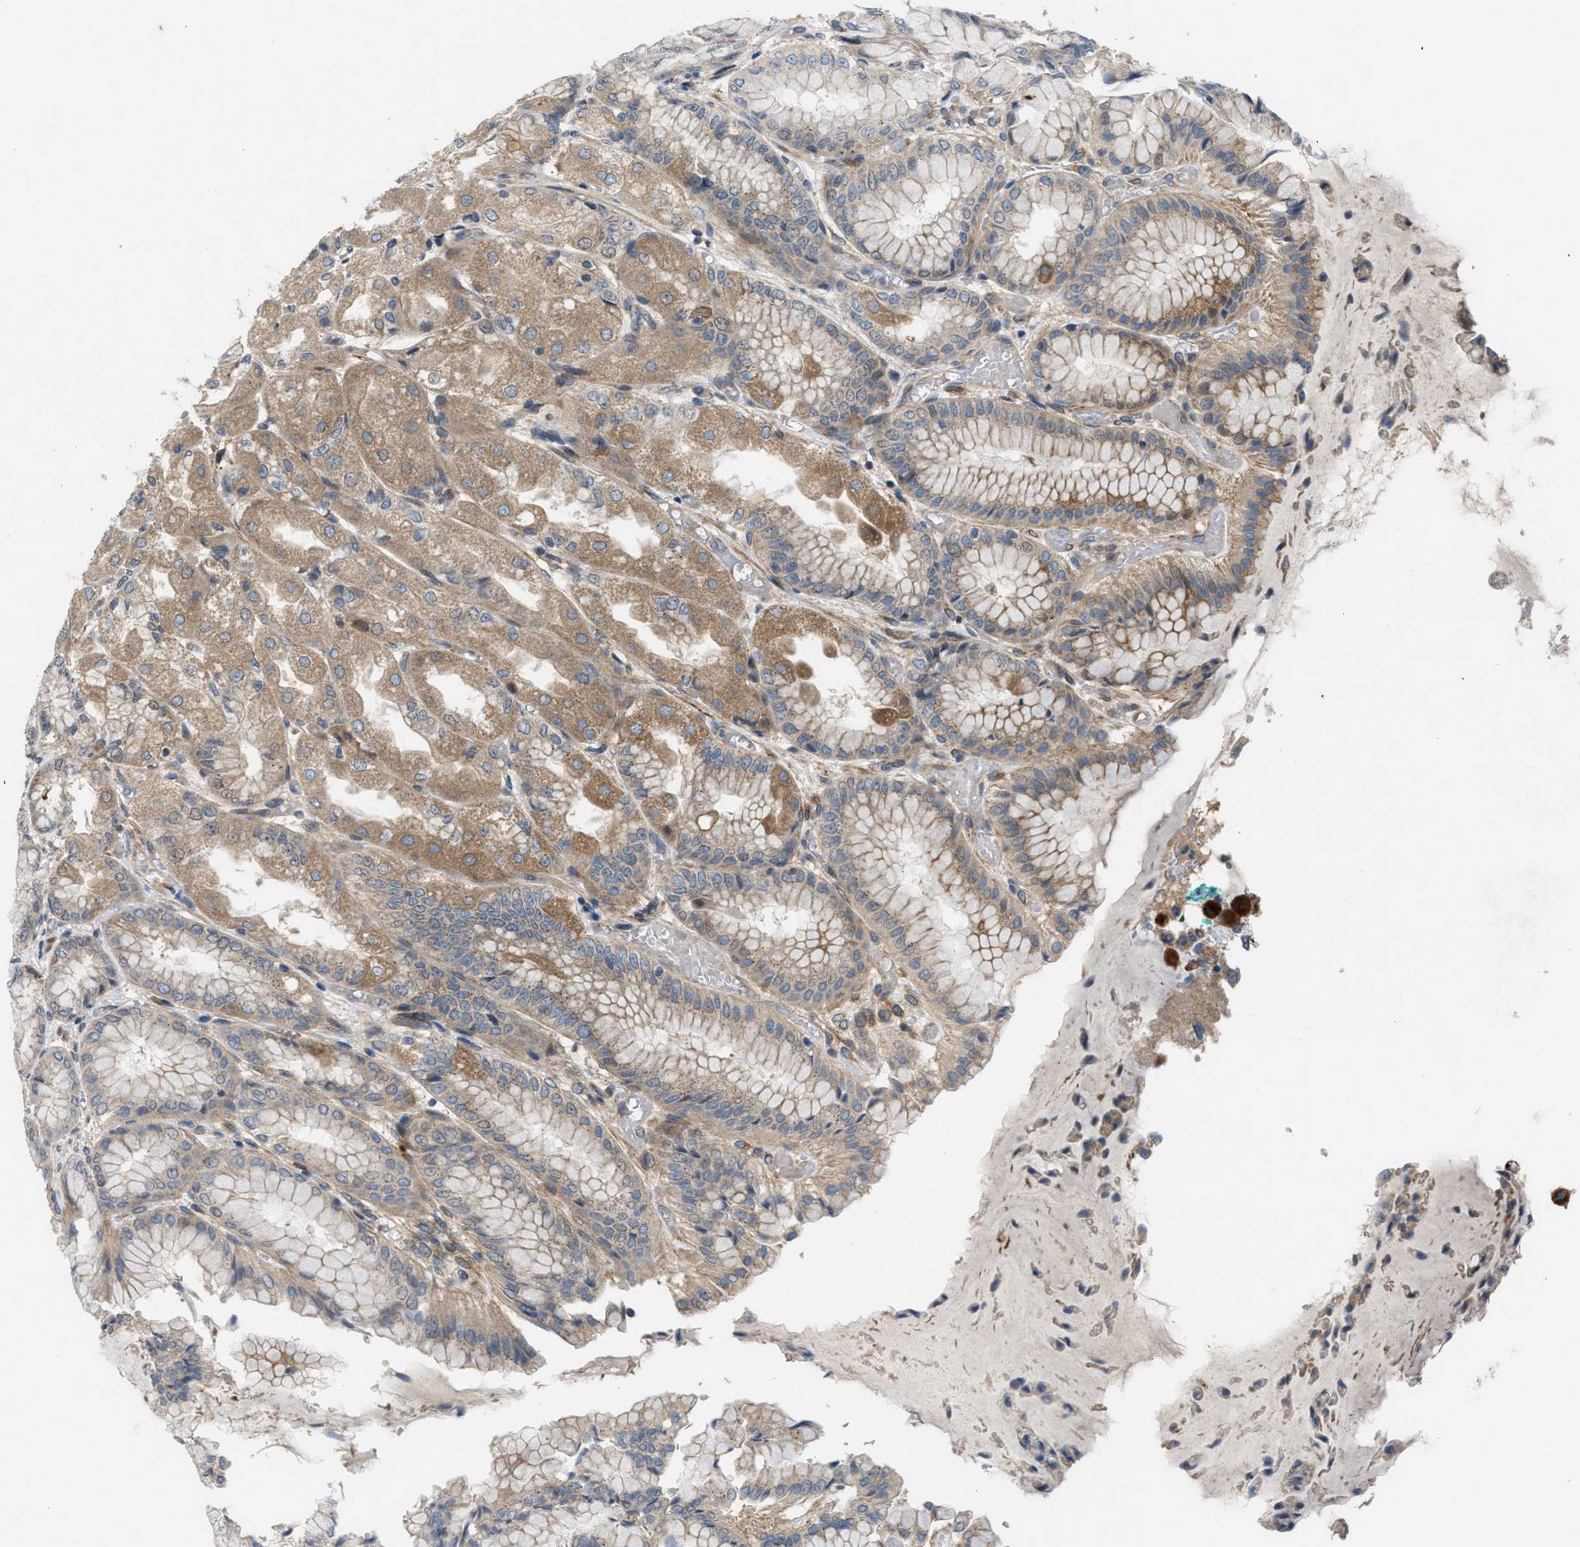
{"staining": {"intensity": "moderate", "quantity": "<25%", "location": "cytoplasmic/membranous"}, "tissue": "stomach", "cell_type": "Glandular cells", "image_type": "normal", "snomed": [{"axis": "morphology", "description": "Normal tissue, NOS"}, {"axis": "topography", "description": "Stomach, upper"}], "caption": "Protein staining of normal stomach shows moderate cytoplasmic/membranous expression in approximately <25% of glandular cells.", "gene": "CYB5D1", "patient": {"sex": "male", "age": 72}}